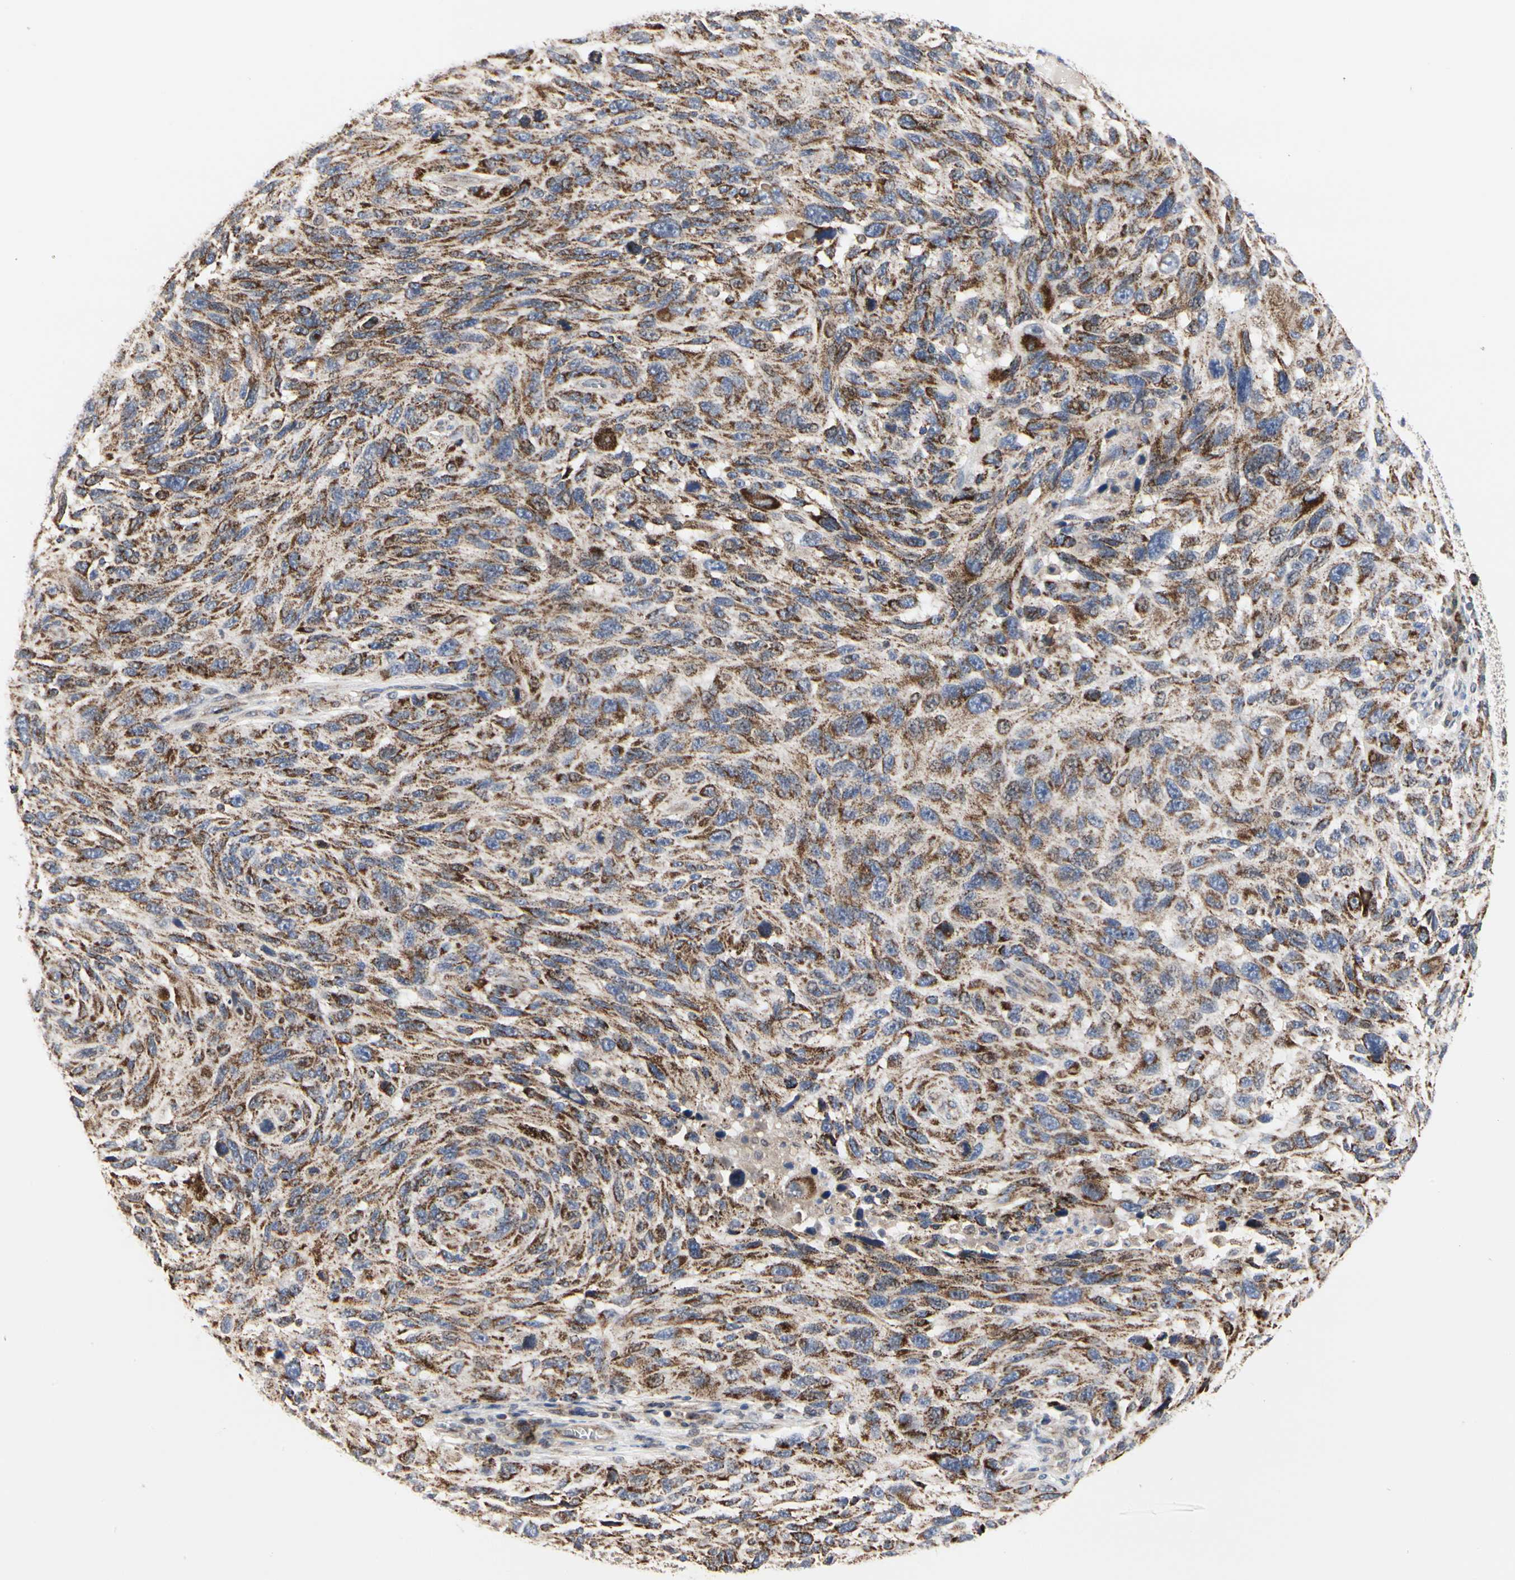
{"staining": {"intensity": "moderate", "quantity": ">75%", "location": "cytoplasmic/membranous"}, "tissue": "melanoma", "cell_type": "Tumor cells", "image_type": "cancer", "snomed": [{"axis": "morphology", "description": "Malignant melanoma, NOS"}, {"axis": "topography", "description": "Skin"}], "caption": "Human malignant melanoma stained with a brown dye exhibits moderate cytoplasmic/membranous positive expression in about >75% of tumor cells.", "gene": "TSKU", "patient": {"sex": "male", "age": 53}}